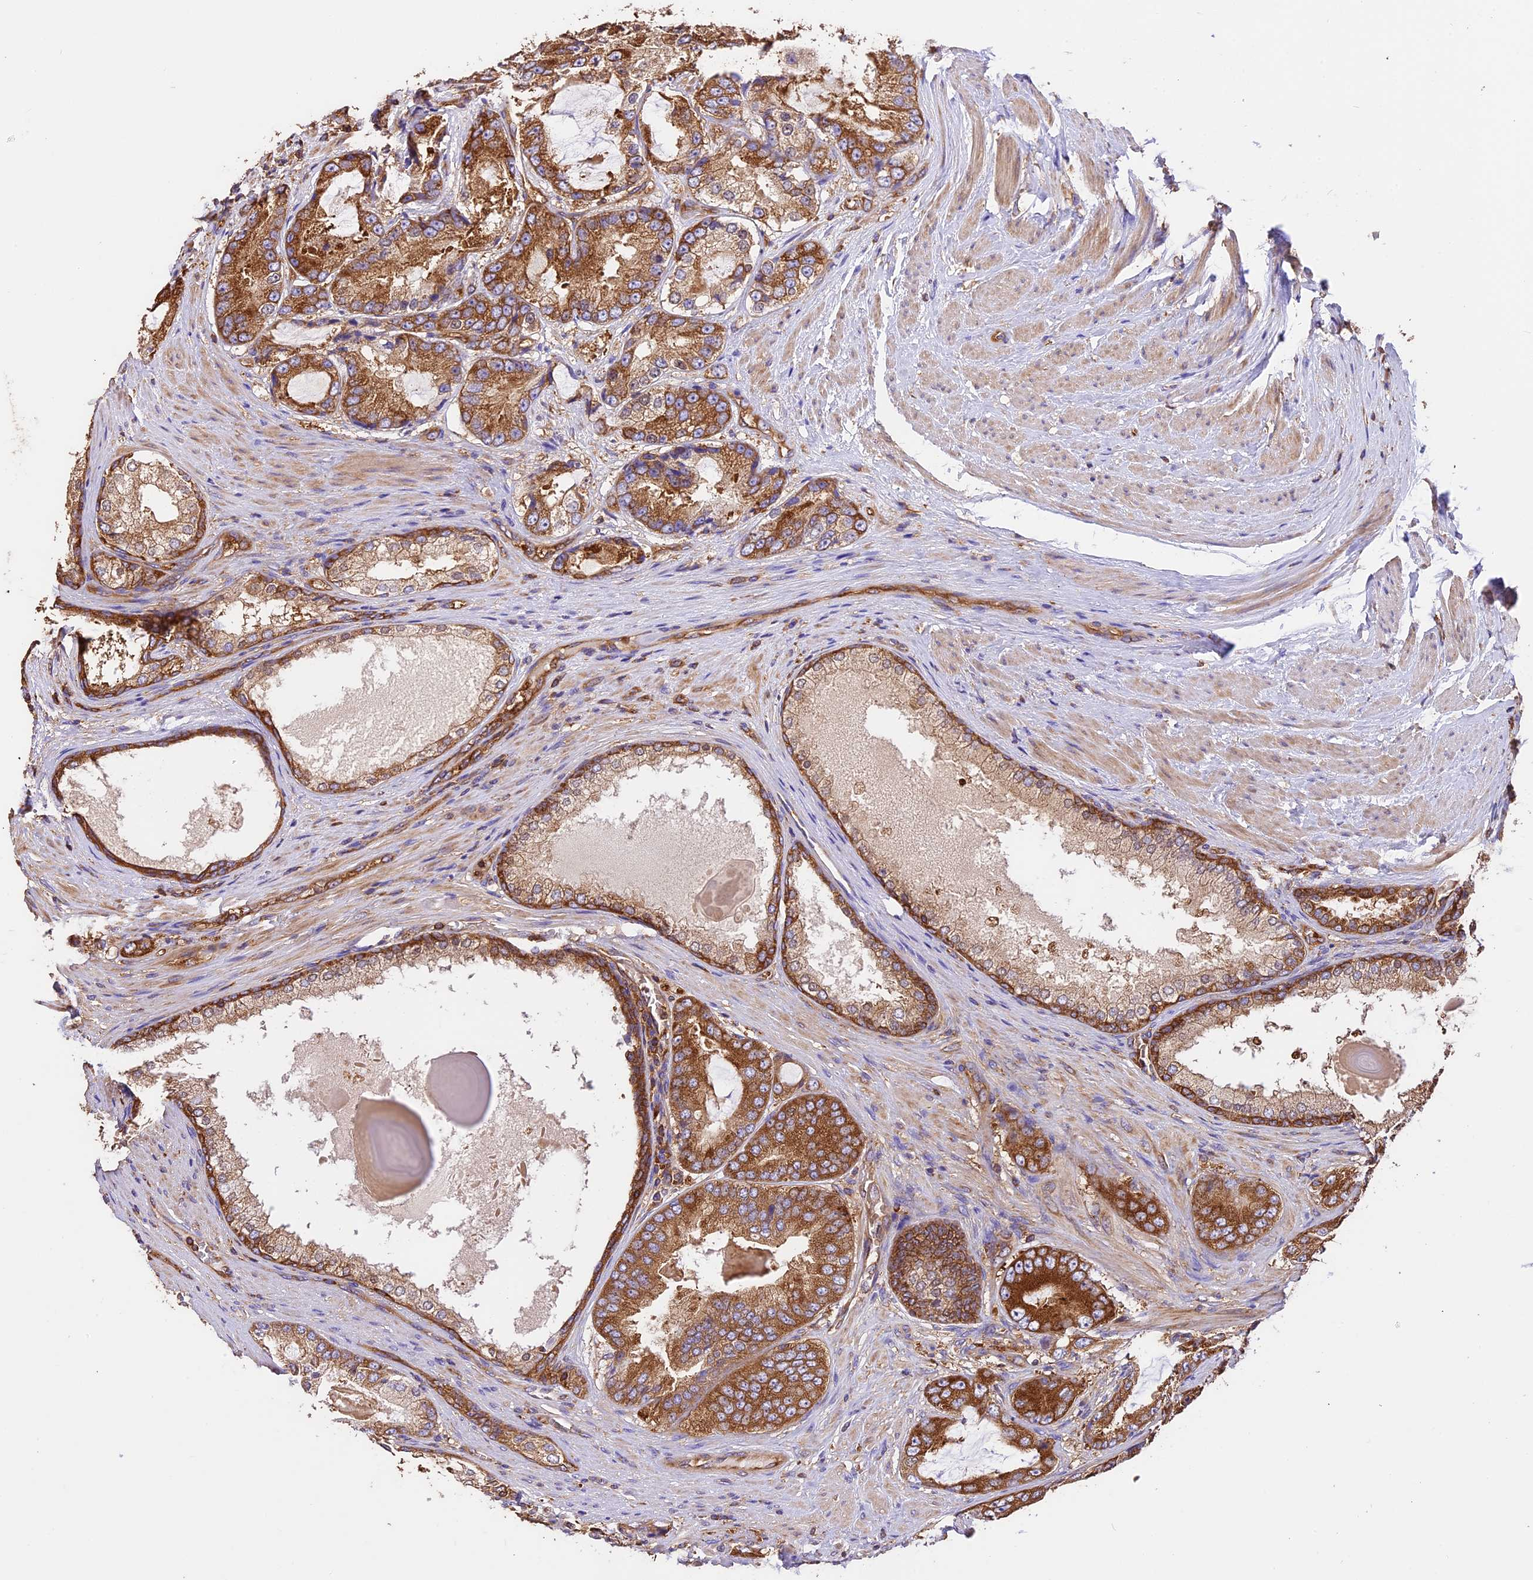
{"staining": {"intensity": "moderate", "quantity": ">75%", "location": "cytoplasmic/membranous"}, "tissue": "prostate cancer", "cell_type": "Tumor cells", "image_type": "cancer", "snomed": [{"axis": "morphology", "description": "Adenocarcinoma, High grade"}, {"axis": "topography", "description": "Prostate"}], "caption": "Immunohistochemistry image of human high-grade adenocarcinoma (prostate) stained for a protein (brown), which reveals medium levels of moderate cytoplasmic/membranous staining in approximately >75% of tumor cells.", "gene": "KARS1", "patient": {"sex": "male", "age": 60}}